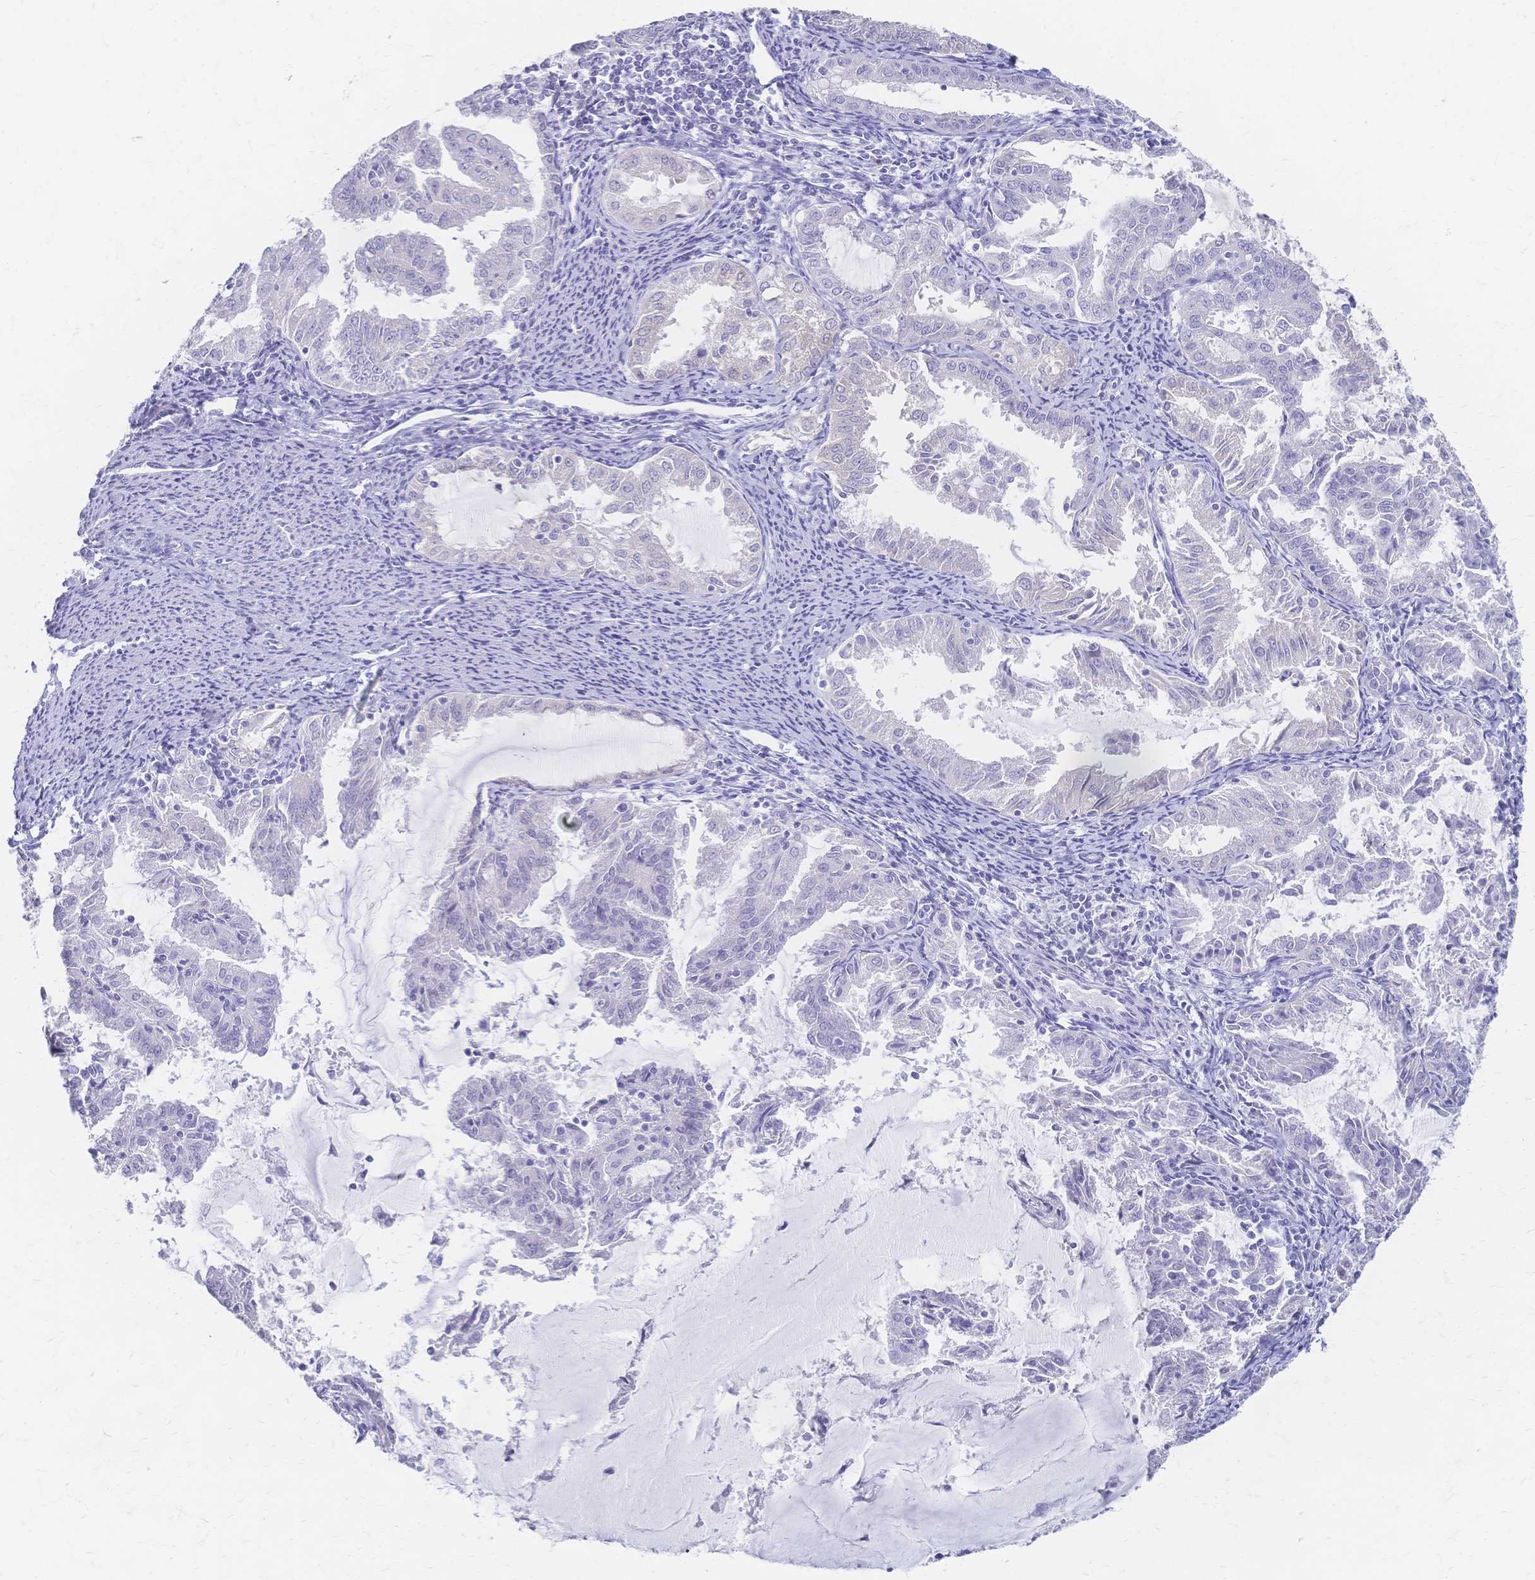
{"staining": {"intensity": "negative", "quantity": "none", "location": "none"}, "tissue": "endometrial cancer", "cell_type": "Tumor cells", "image_type": "cancer", "snomed": [{"axis": "morphology", "description": "Adenocarcinoma, NOS"}, {"axis": "topography", "description": "Endometrium"}], "caption": "Tumor cells show no significant protein expression in endometrial cancer.", "gene": "CYB5A", "patient": {"sex": "female", "age": 70}}